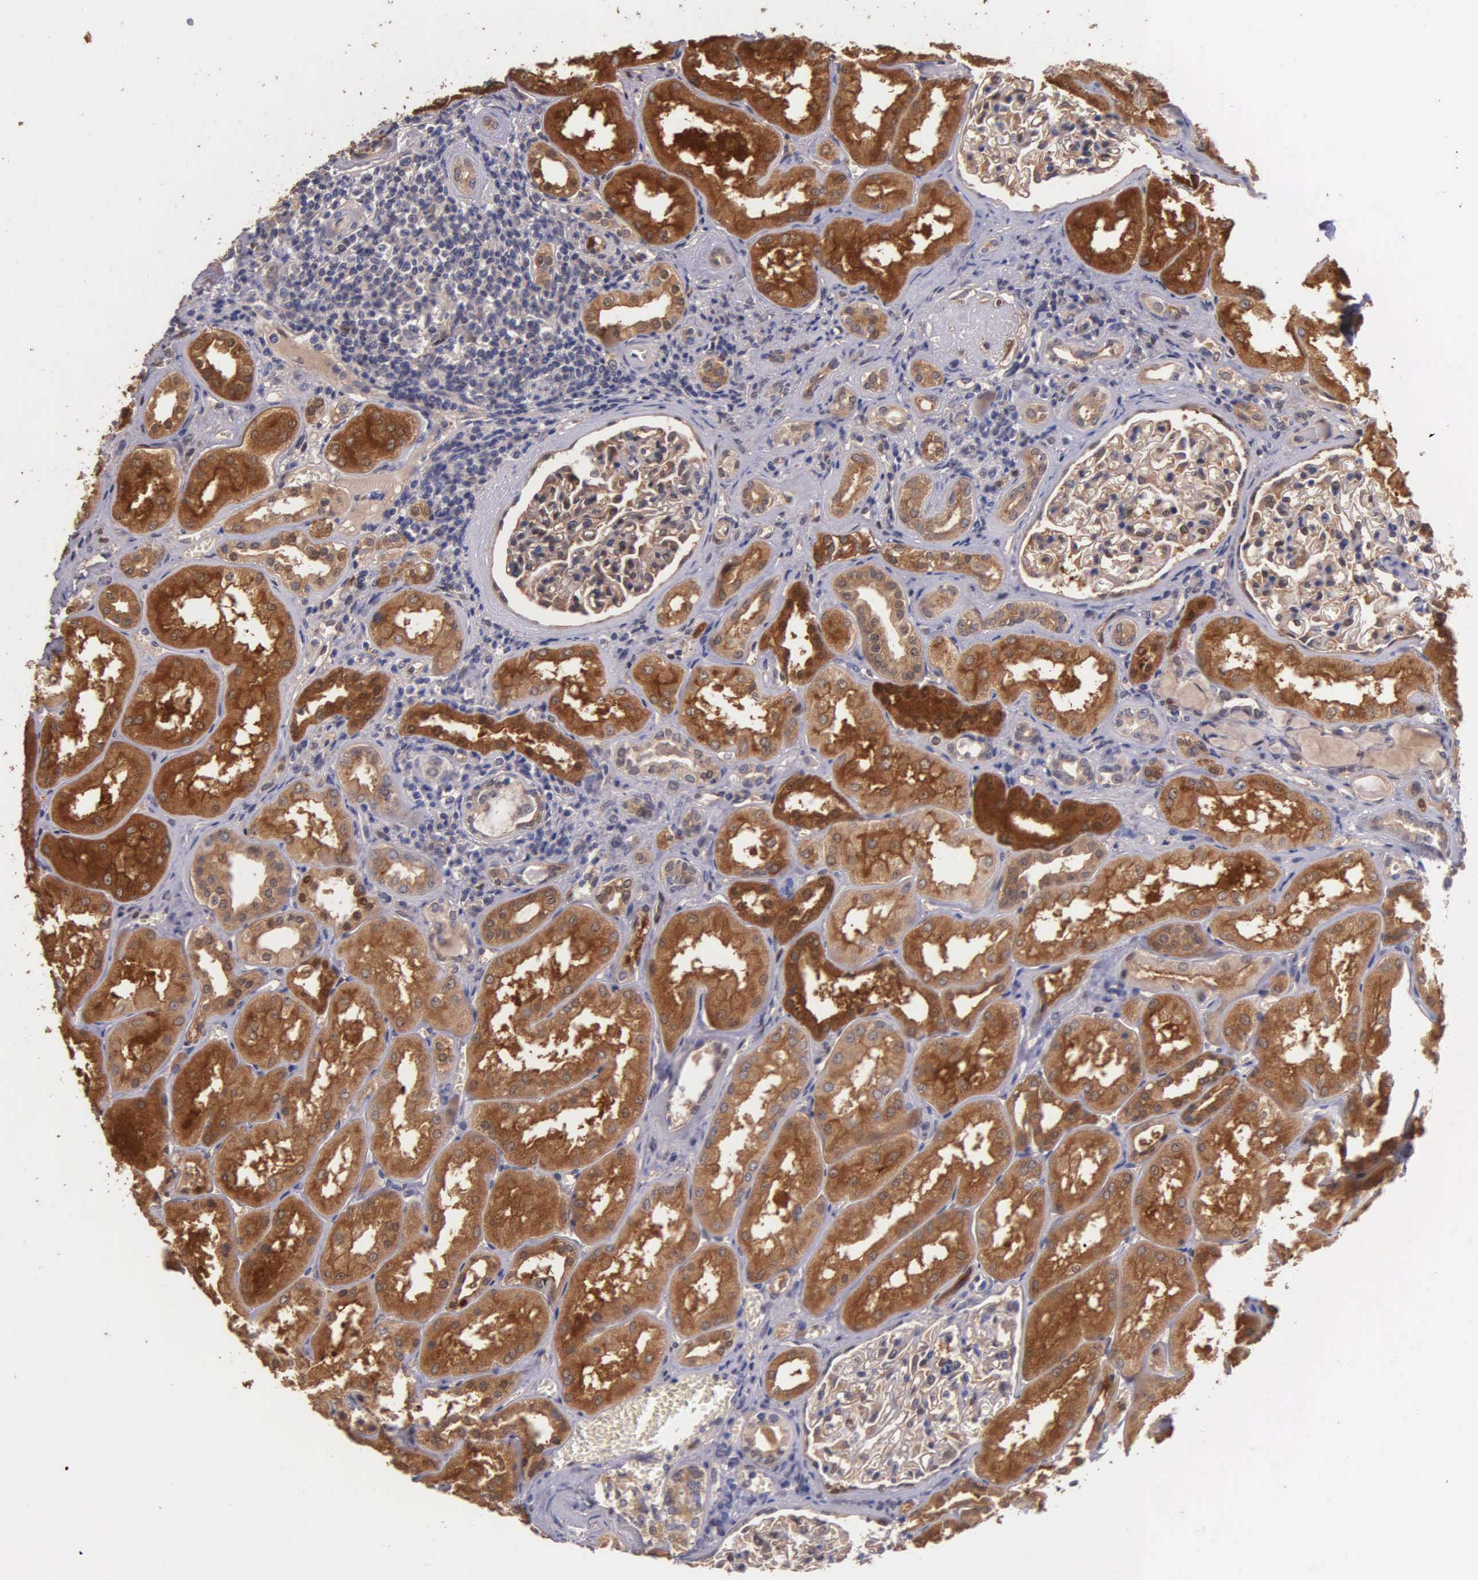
{"staining": {"intensity": "negative", "quantity": "none", "location": "none"}, "tissue": "kidney", "cell_type": "Cells in glomeruli", "image_type": "normal", "snomed": [{"axis": "morphology", "description": "Normal tissue, NOS"}, {"axis": "topography", "description": "Kidney"}], "caption": "Histopathology image shows no significant protein staining in cells in glomeruli of unremarkable kidney.", "gene": "GSTT2B", "patient": {"sex": "male", "age": 61}}